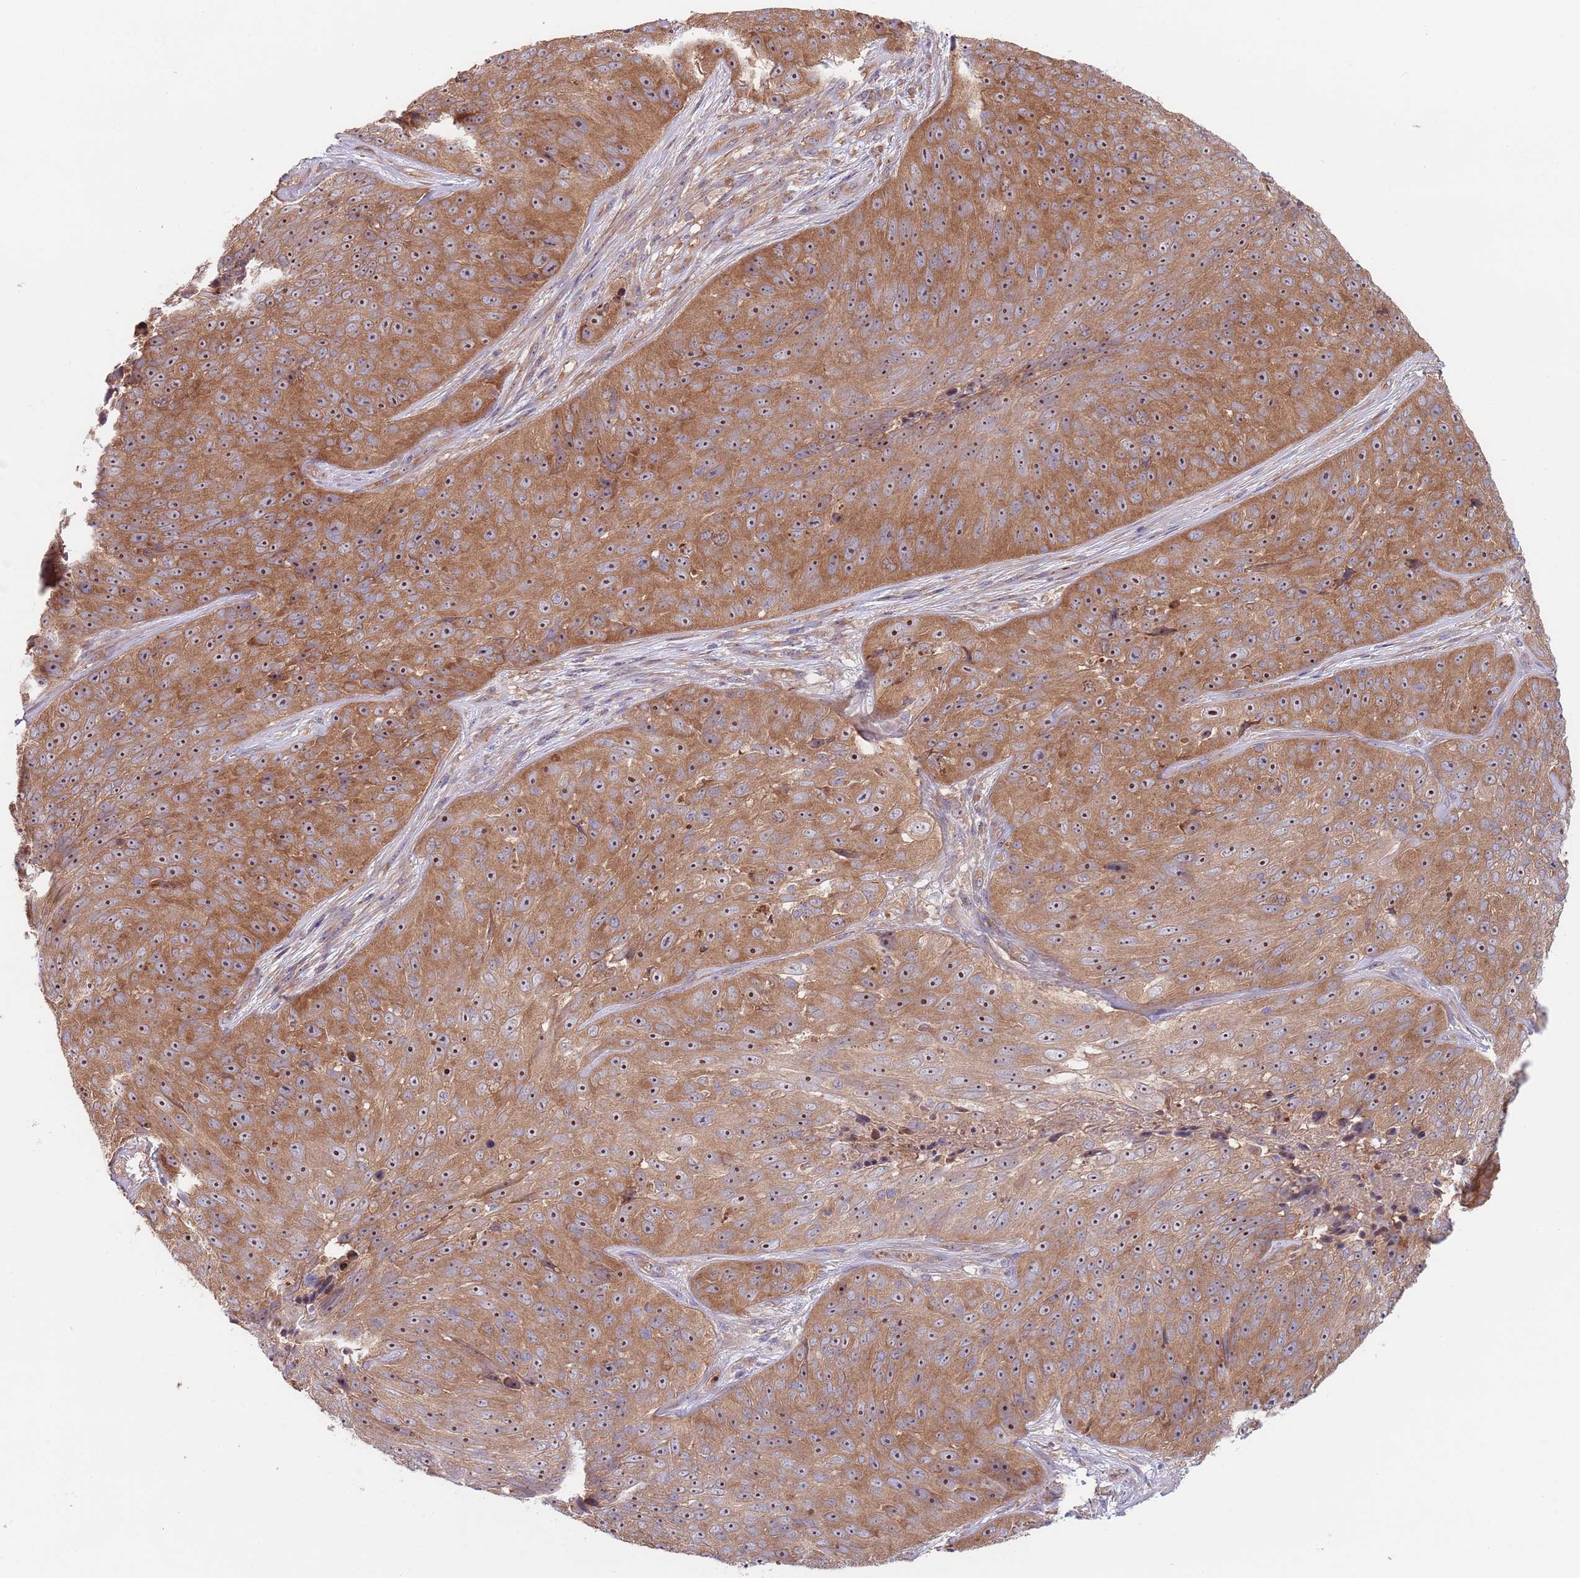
{"staining": {"intensity": "moderate", "quantity": ">75%", "location": "cytoplasmic/membranous,nuclear"}, "tissue": "skin cancer", "cell_type": "Tumor cells", "image_type": "cancer", "snomed": [{"axis": "morphology", "description": "Squamous cell carcinoma, NOS"}, {"axis": "topography", "description": "Skin"}], "caption": "Protein staining by immunohistochemistry displays moderate cytoplasmic/membranous and nuclear expression in approximately >75% of tumor cells in skin cancer.", "gene": "EIF3F", "patient": {"sex": "female", "age": 87}}